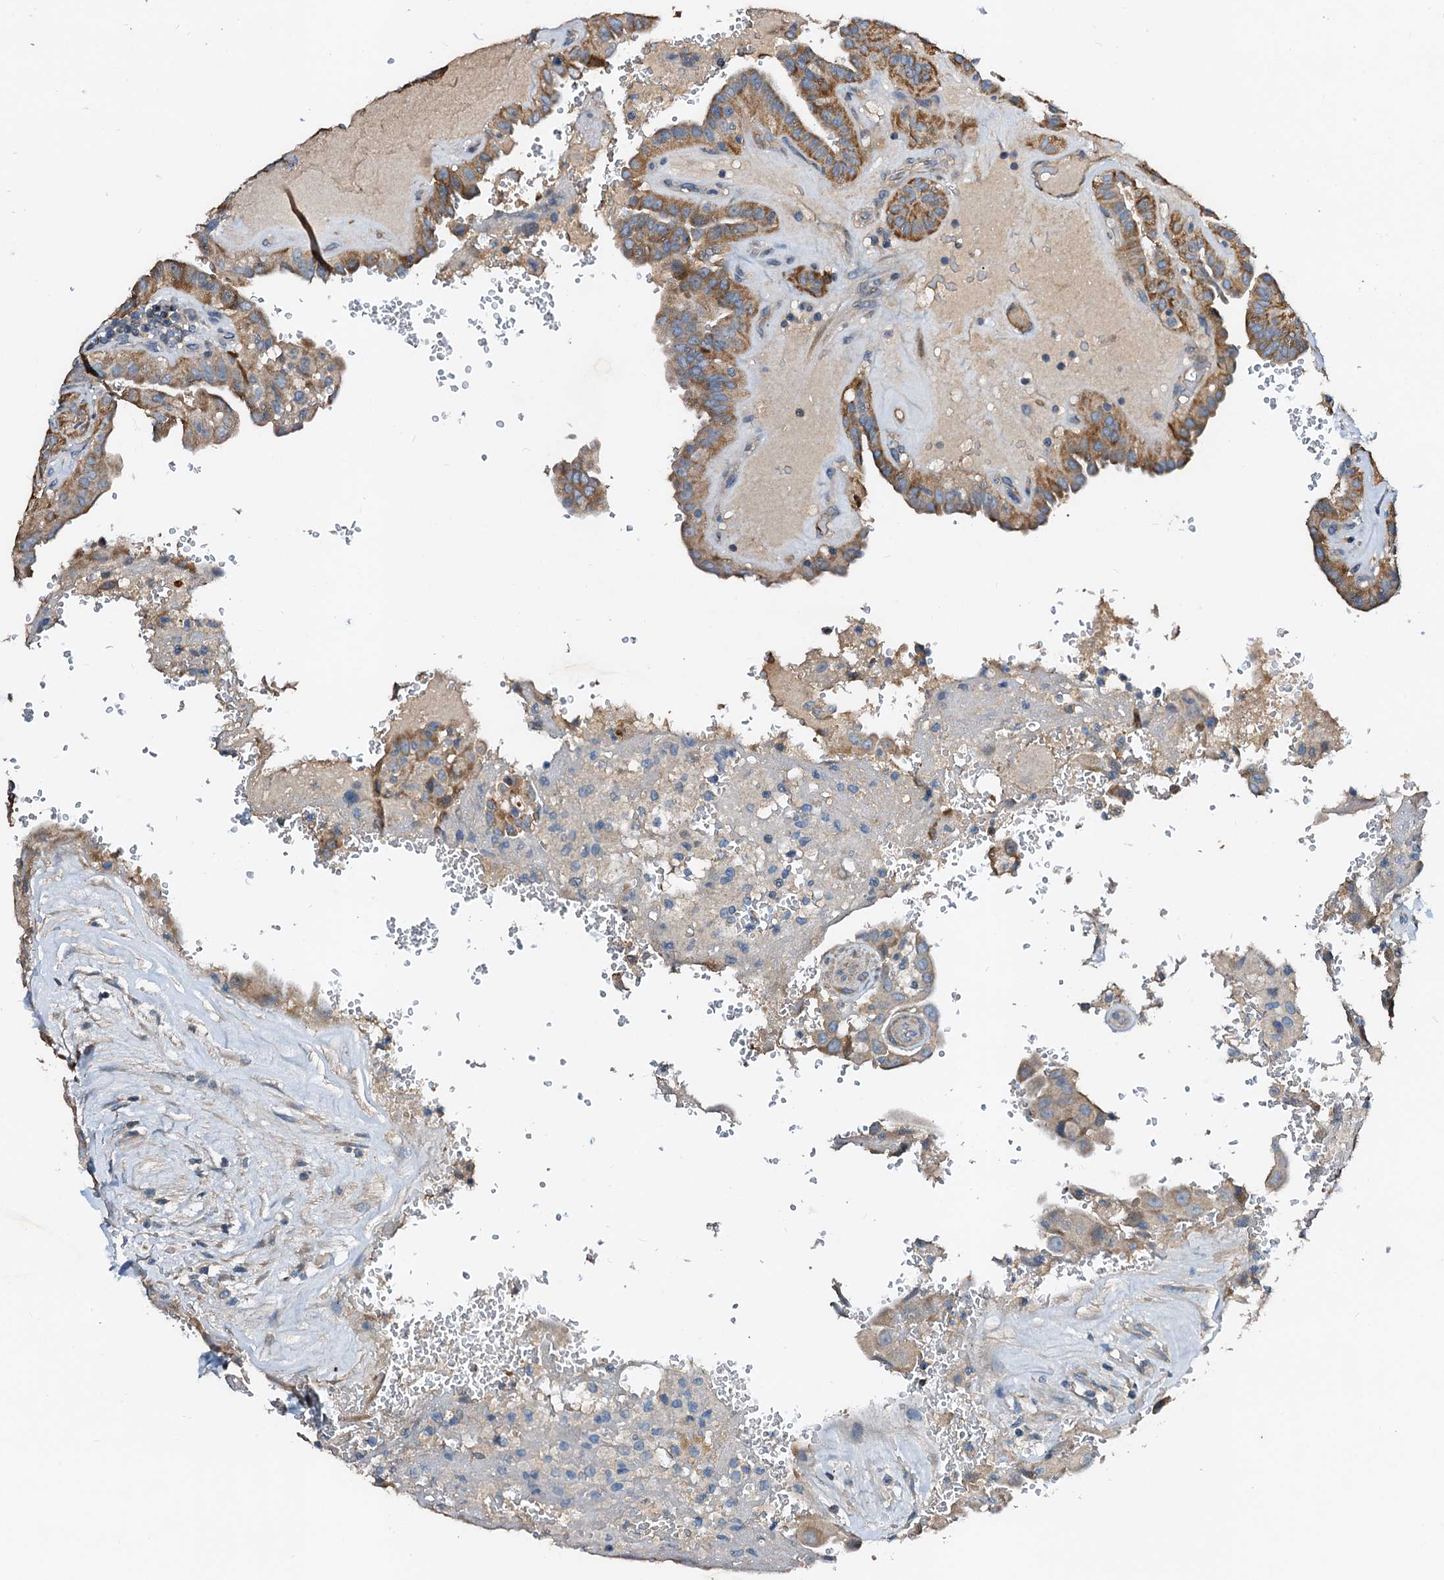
{"staining": {"intensity": "moderate", "quantity": ">75%", "location": "cytoplasmic/membranous"}, "tissue": "thyroid cancer", "cell_type": "Tumor cells", "image_type": "cancer", "snomed": [{"axis": "morphology", "description": "Papillary adenocarcinoma, NOS"}, {"axis": "topography", "description": "Thyroid gland"}], "caption": "Papillary adenocarcinoma (thyroid) tissue exhibits moderate cytoplasmic/membranous expression in about >75% of tumor cells, visualized by immunohistochemistry.", "gene": "FIBIN", "patient": {"sex": "male", "age": 77}}